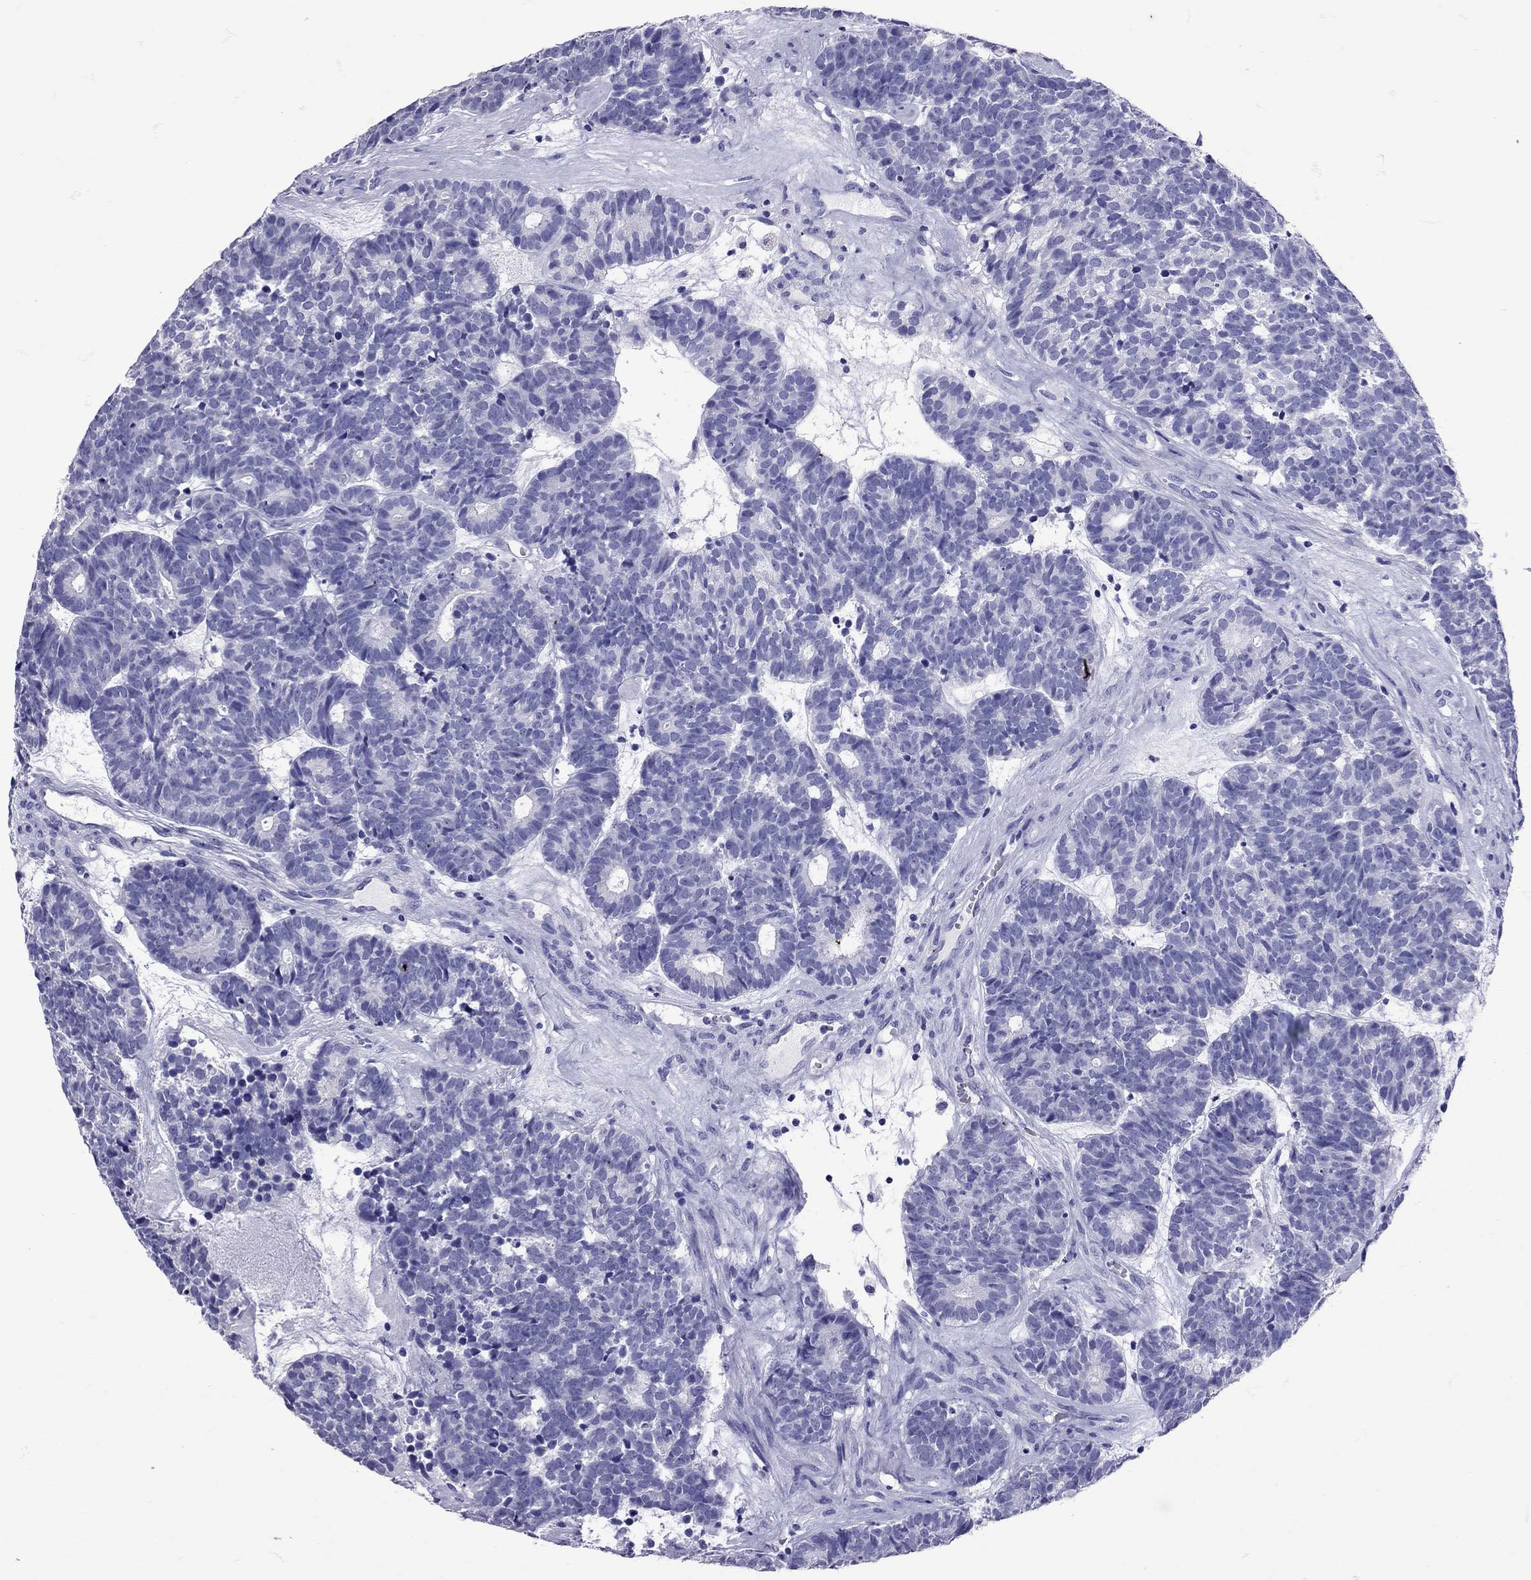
{"staining": {"intensity": "negative", "quantity": "none", "location": "none"}, "tissue": "head and neck cancer", "cell_type": "Tumor cells", "image_type": "cancer", "snomed": [{"axis": "morphology", "description": "Adenocarcinoma, NOS"}, {"axis": "topography", "description": "Head-Neck"}], "caption": "An IHC histopathology image of head and neck adenocarcinoma is shown. There is no staining in tumor cells of head and neck adenocarcinoma.", "gene": "AVP", "patient": {"sex": "female", "age": 81}}